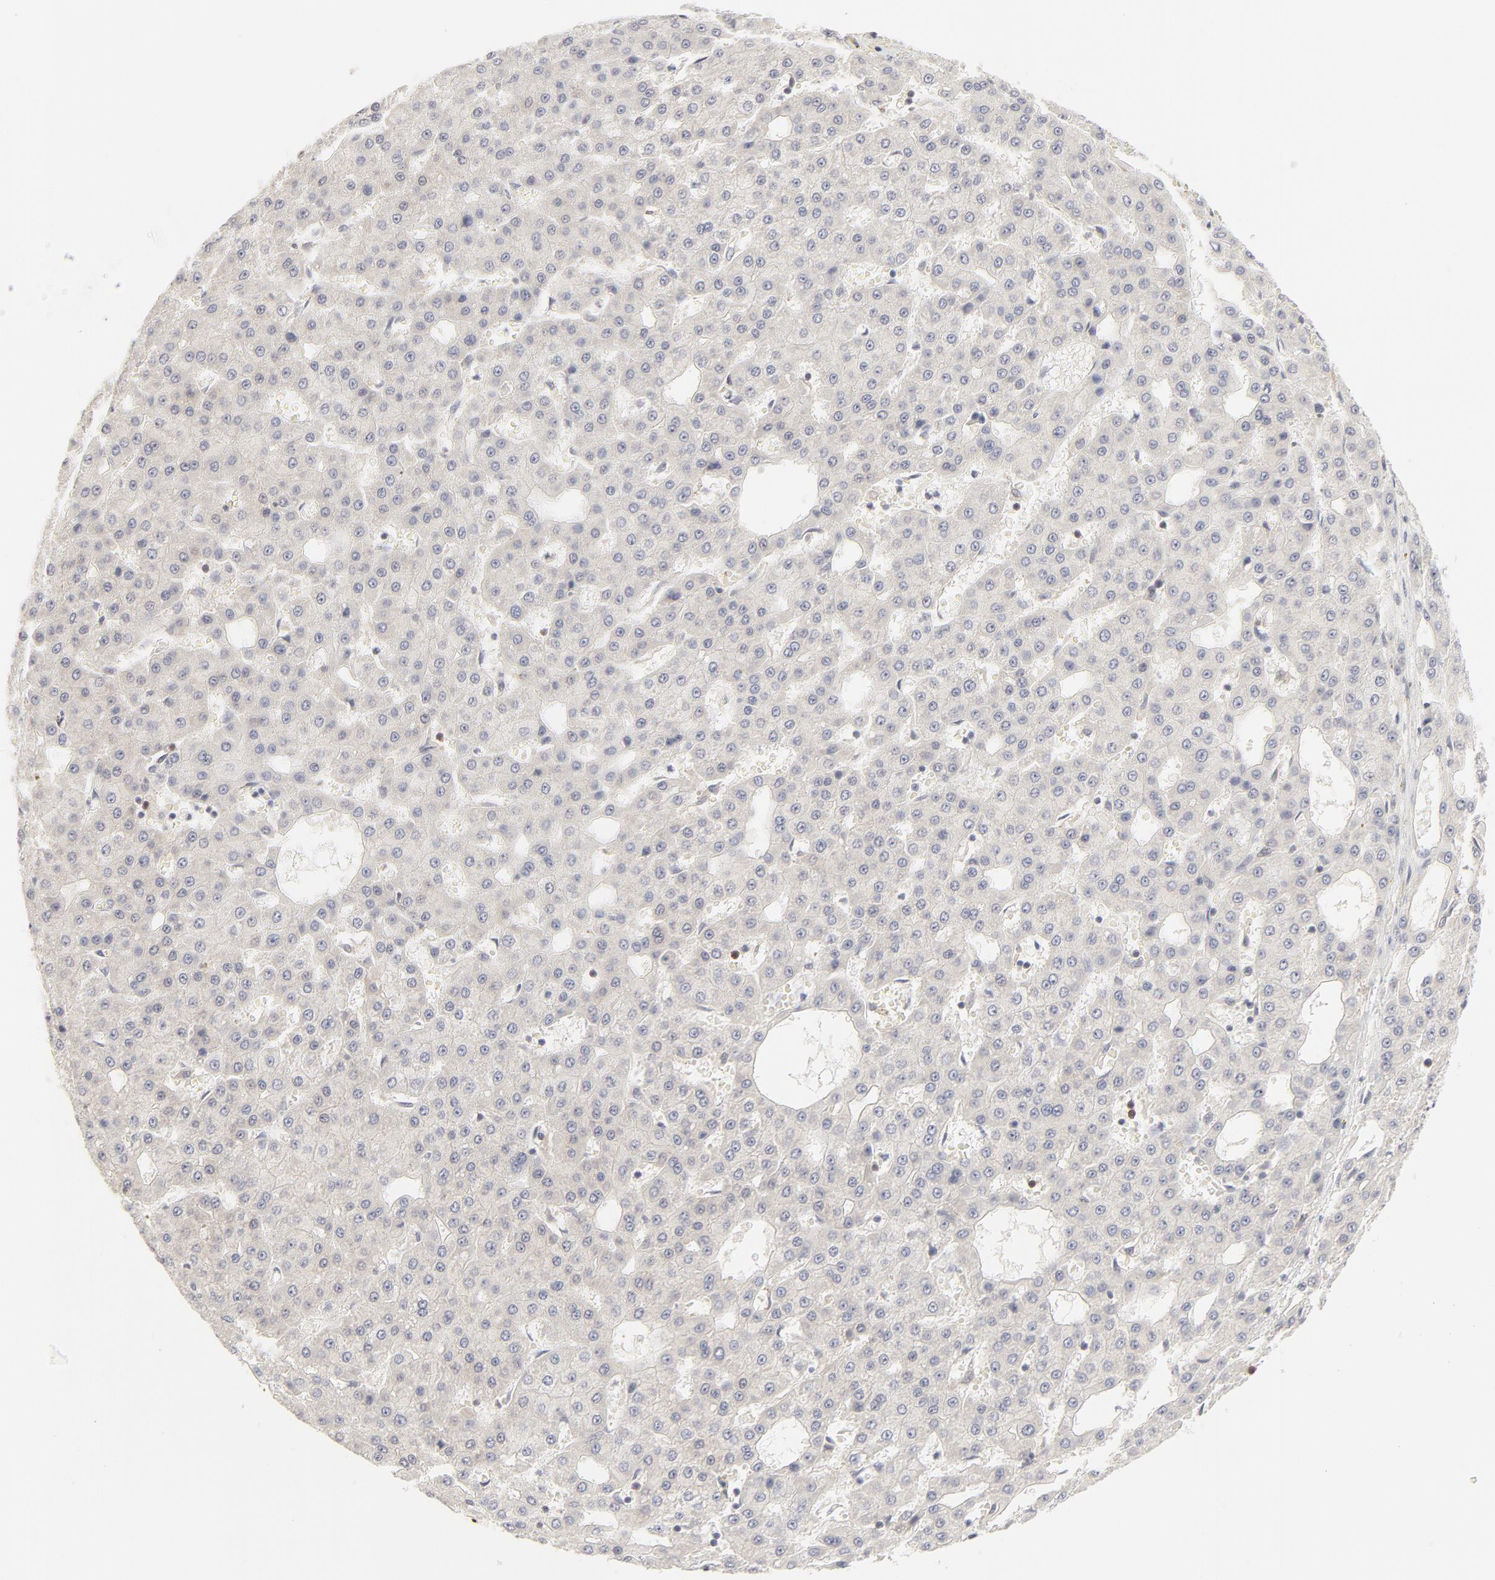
{"staining": {"intensity": "negative", "quantity": "none", "location": "none"}, "tissue": "liver cancer", "cell_type": "Tumor cells", "image_type": "cancer", "snomed": [{"axis": "morphology", "description": "Carcinoma, Hepatocellular, NOS"}, {"axis": "topography", "description": "Liver"}], "caption": "A histopathology image of liver hepatocellular carcinoma stained for a protein displays no brown staining in tumor cells.", "gene": "CDK6", "patient": {"sex": "male", "age": 47}}